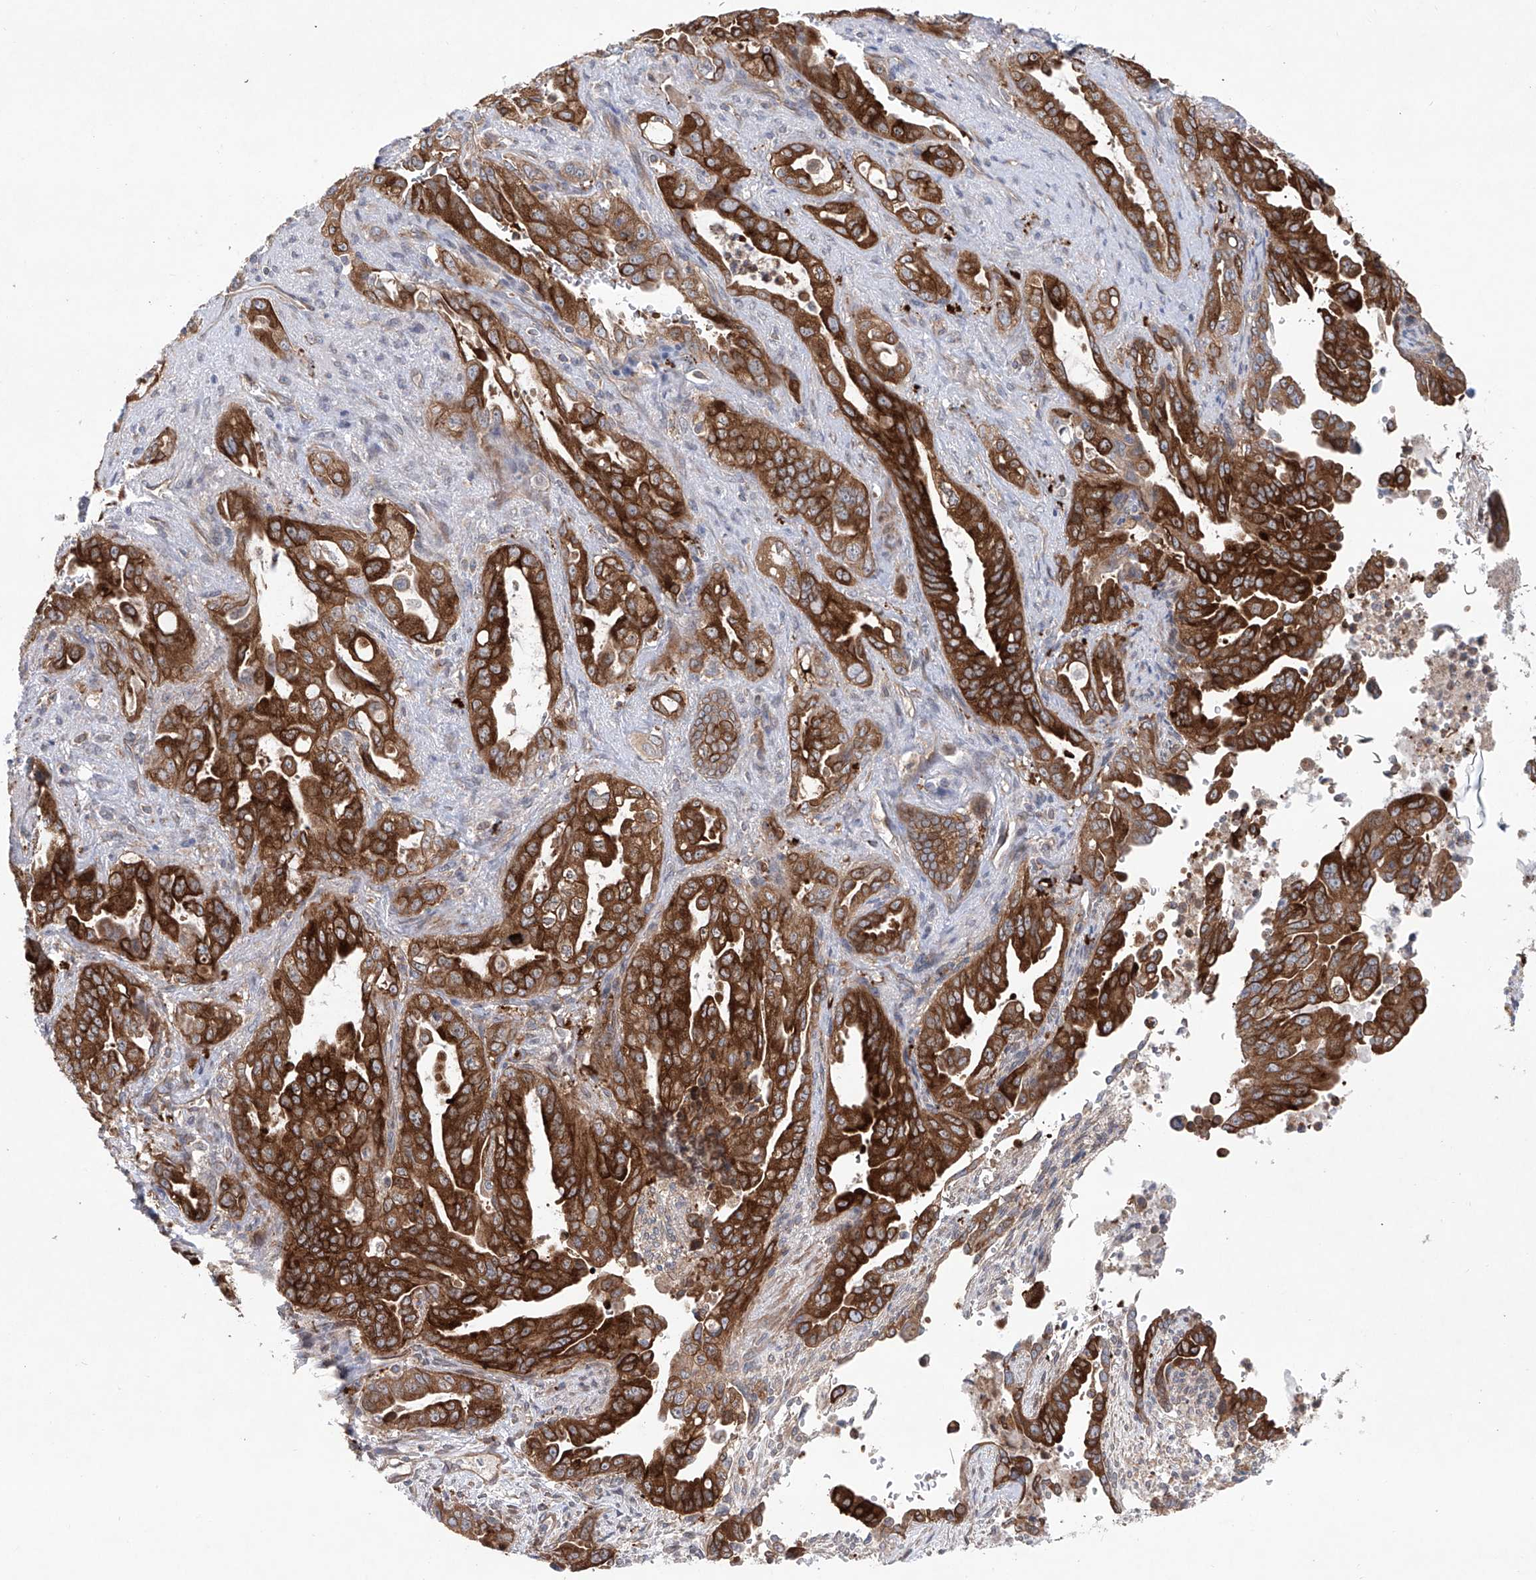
{"staining": {"intensity": "strong", "quantity": ">75%", "location": "cytoplasmic/membranous"}, "tissue": "pancreatic cancer", "cell_type": "Tumor cells", "image_type": "cancer", "snomed": [{"axis": "morphology", "description": "Adenocarcinoma, NOS"}, {"axis": "topography", "description": "Pancreas"}], "caption": "The histopathology image displays immunohistochemical staining of pancreatic adenocarcinoma. There is strong cytoplasmic/membranous staining is present in approximately >75% of tumor cells.", "gene": "KLC4", "patient": {"sex": "male", "age": 70}}